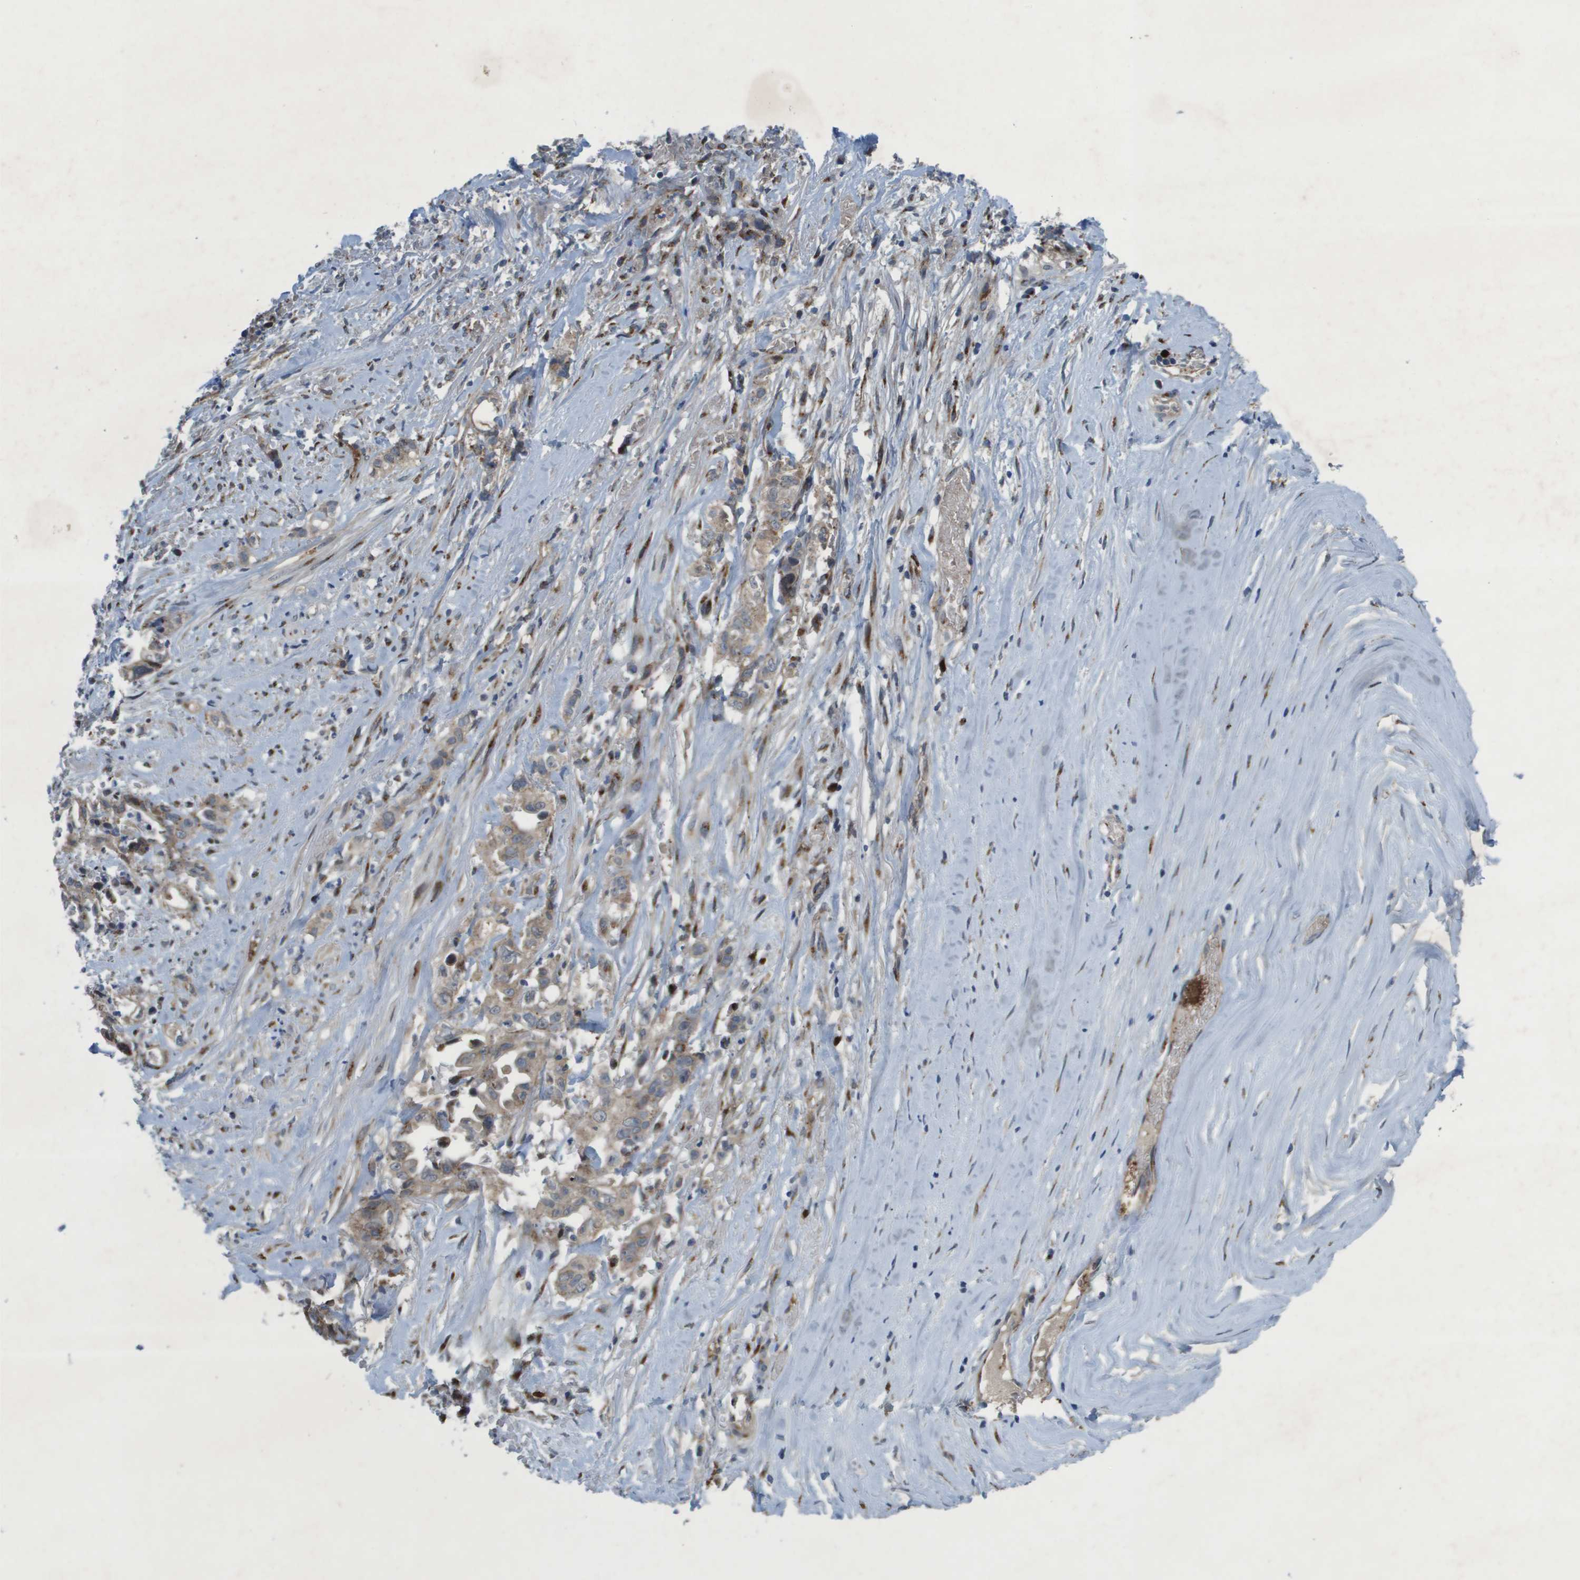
{"staining": {"intensity": "weak", "quantity": ">75%", "location": "cytoplasmic/membranous"}, "tissue": "liver cancer", "cell_type": "Tumor cells", "image_type": "cancer", "snomed": [{"axis": "morphology", "description": "Cholangiocarcinoma"}, {"axis": "topography", "description": "Liver"}], "caption": "Immunohistochemical staining of liver cancer displays low levels of weak cytoplasmic/membranous expression in about >75% of tumor cells.", "gene": "QSOX2", "patient": {"sex": "female", "age": 70}}